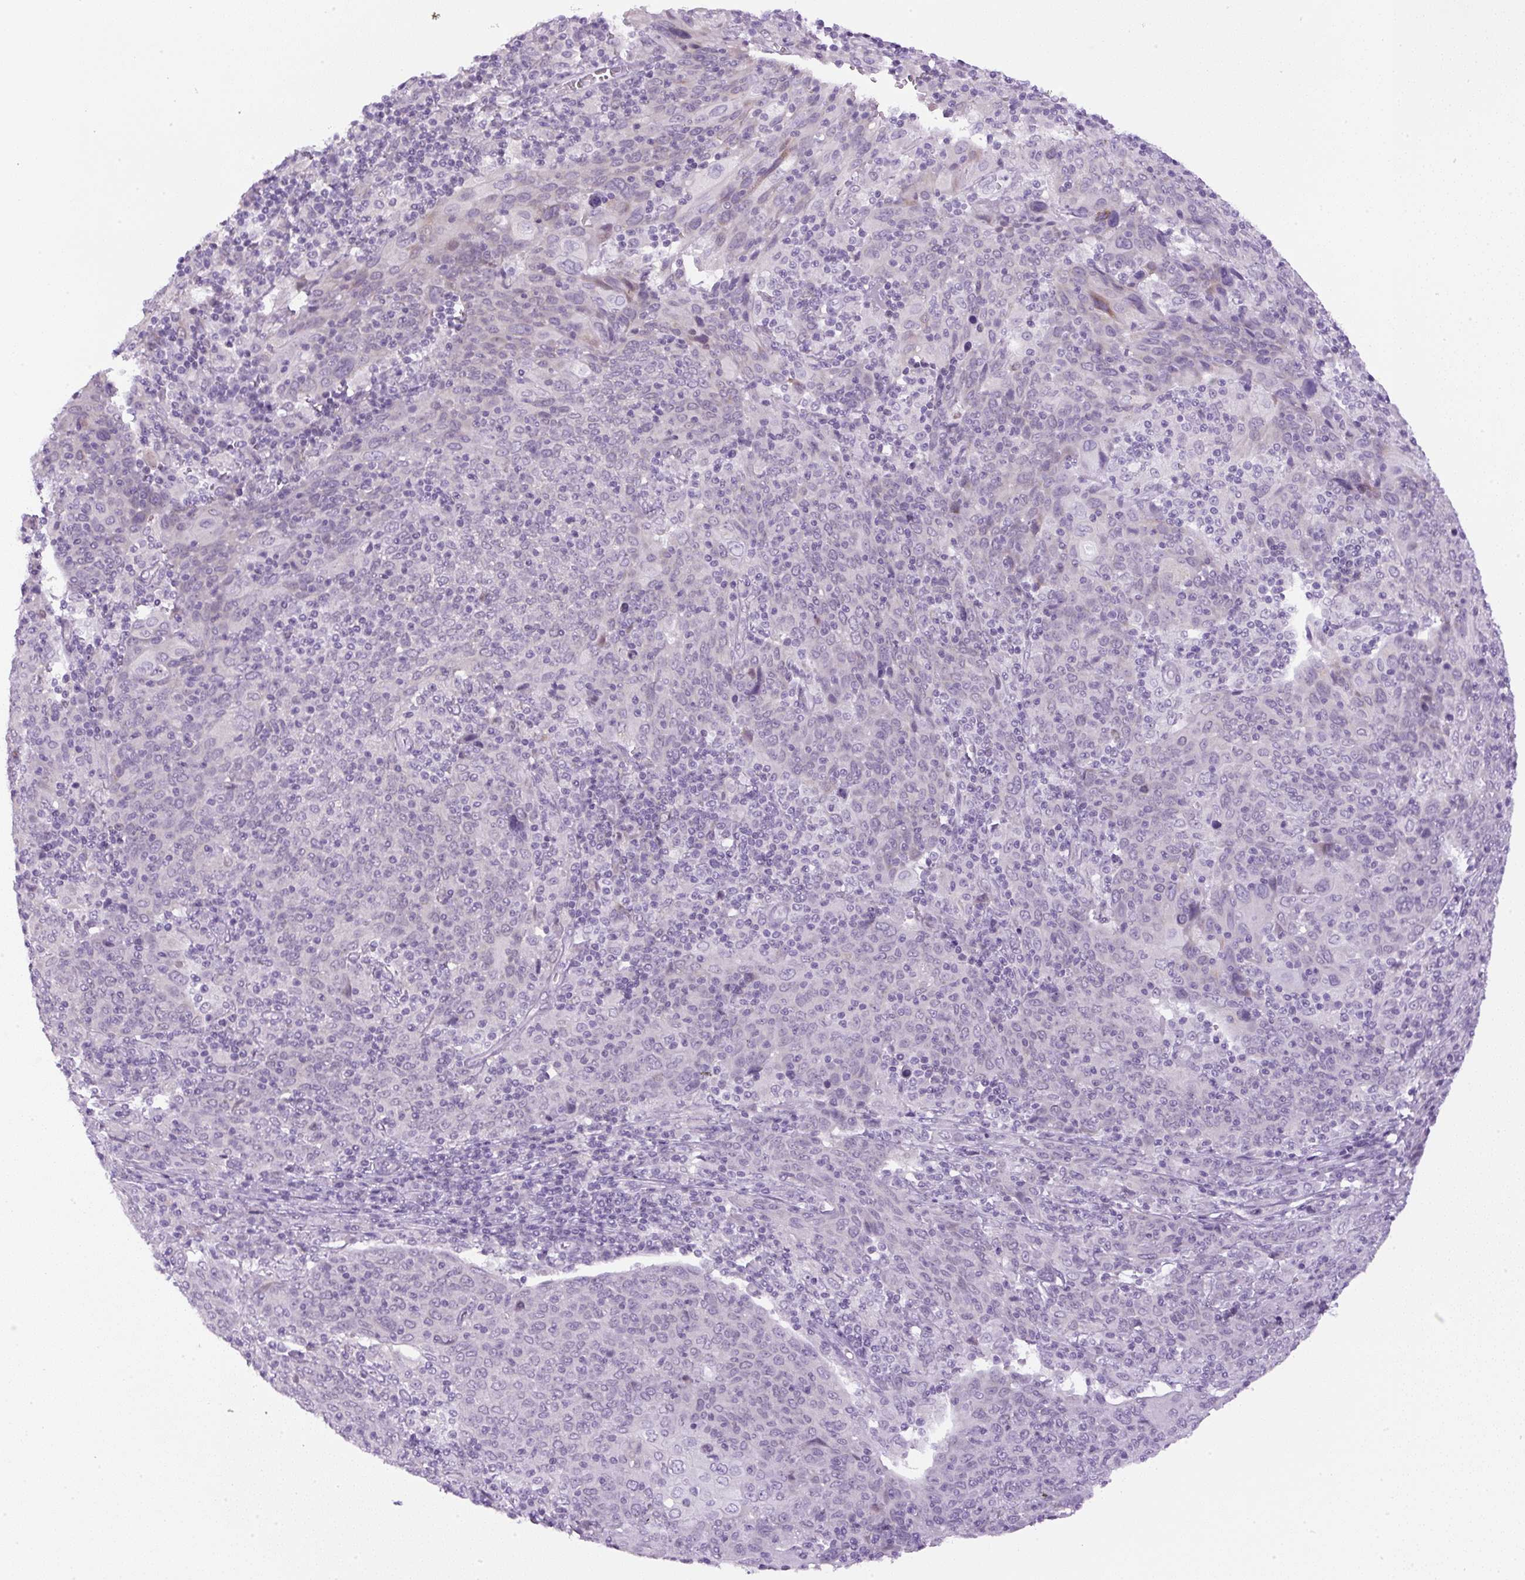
{"staining": {"intensity": "negative", "quantity": "none", "location": "none"}, "tissue": "cervical cancer", "cell_type": "Tumor cells", "image_type": "cancer", "snomed": [{"axis": "morphology", "description": "Squamous cell carcinoma, NOS"}, {"axis": "topography", "description": "Cervix"}], "caption": "DAB (3,3'-diaminobenzidine) immunohistochemical staining of human squamous cell carcinoma (cervical) displays no significant positivity in tumor cells.", "gene": "RHBDD2", "patient": {"sex": "female", "age": 67}}